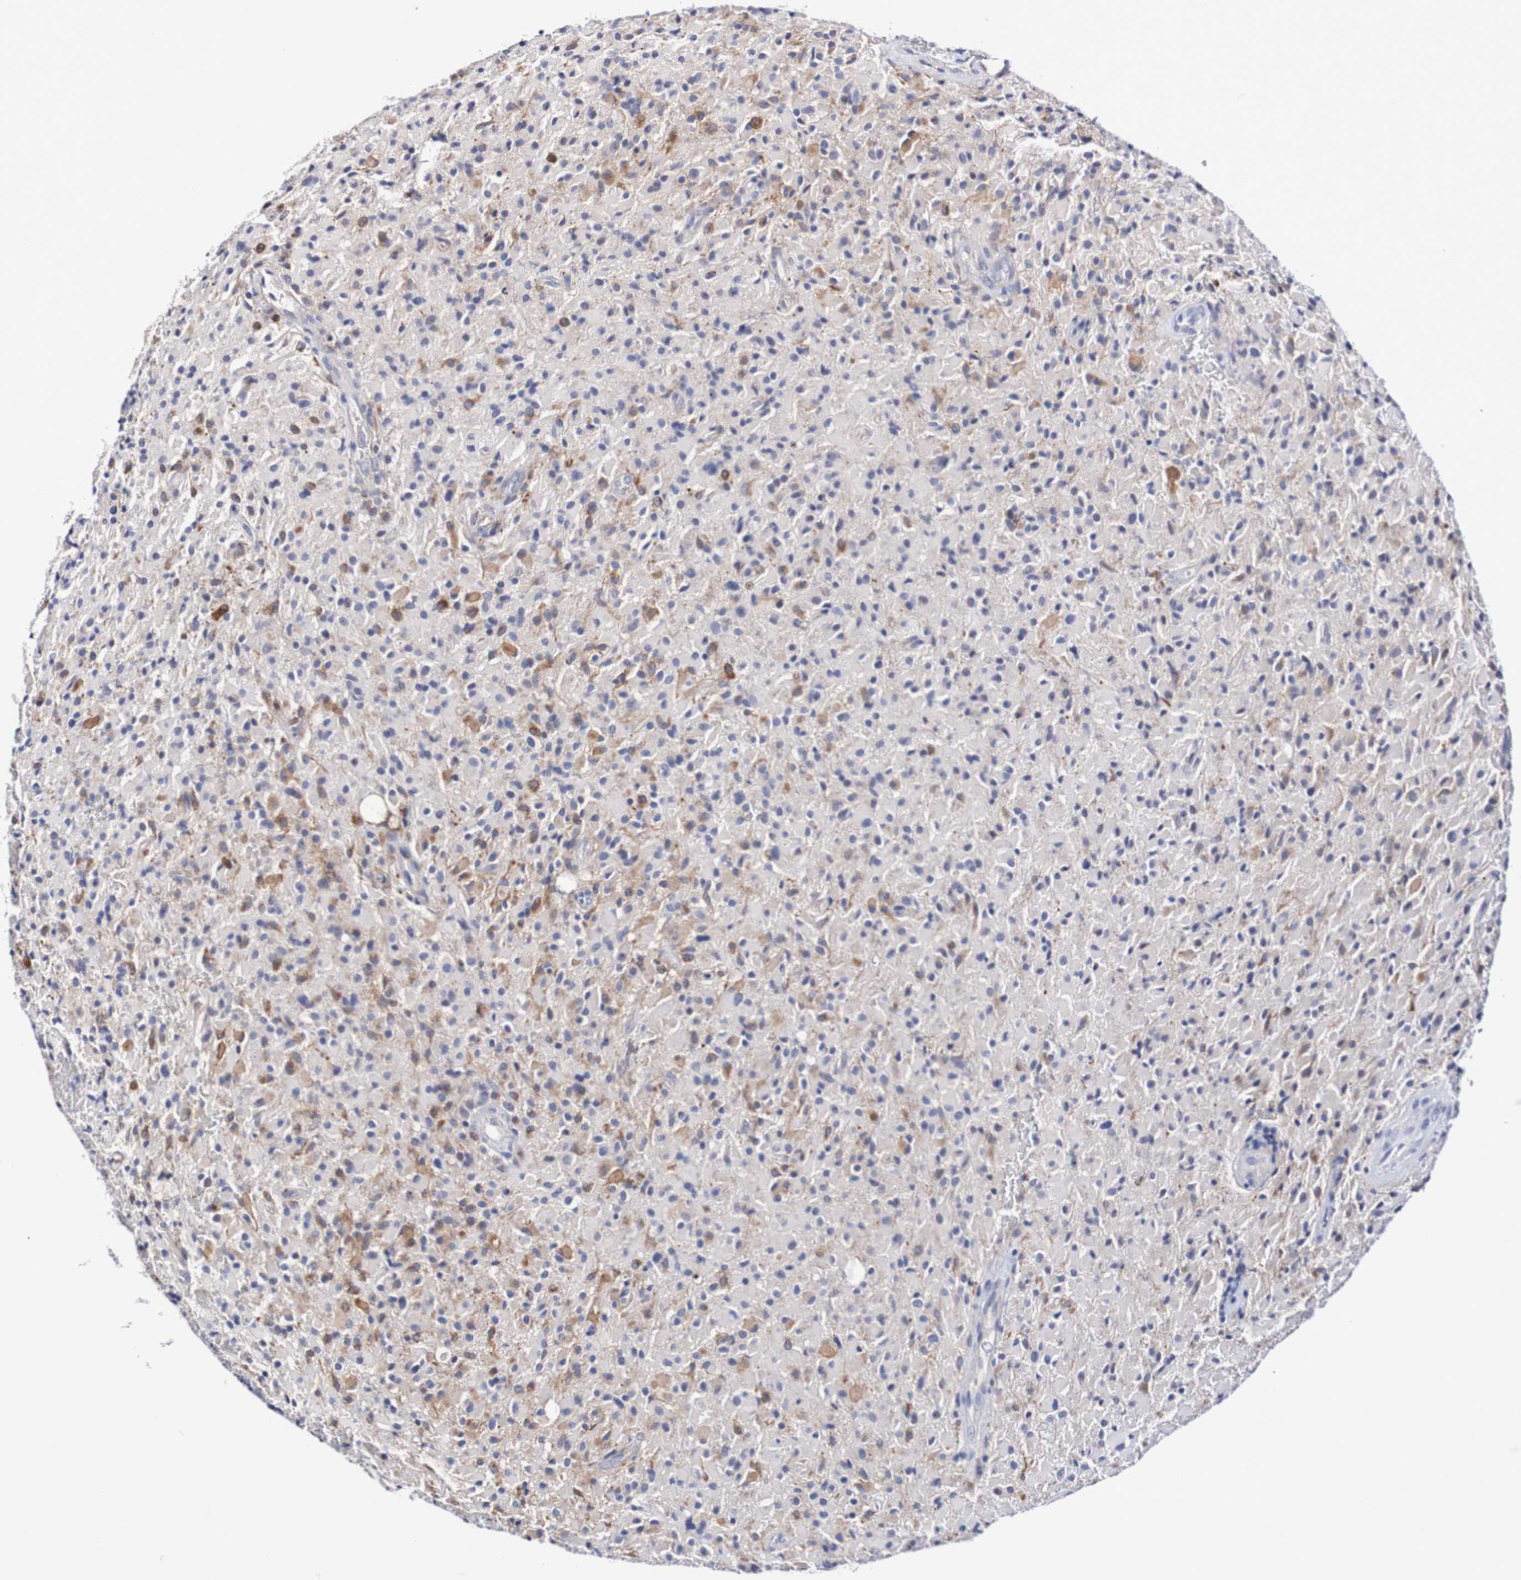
{"staining": {"intensity": "moderate", "quantity": "25%-75%", "location": "cytoplasmic/membranous"}, "tissue": "glioma", "cell_type": "Tumor cells", "image_type": "cancer", "snomed": [{"axis": "morphology", "description": "Glioma, malignant, High grade"}, {"axis": "topography", "description": "Brain"}], "caption": "A medium amount of moderate cytoplasmic/membranous staining is seen in about 25%-75% of tumor cells in malignant high-grade glioma tissue.", "gene": "SEZ6", "patient": {"sex": "male", "age": 71}}